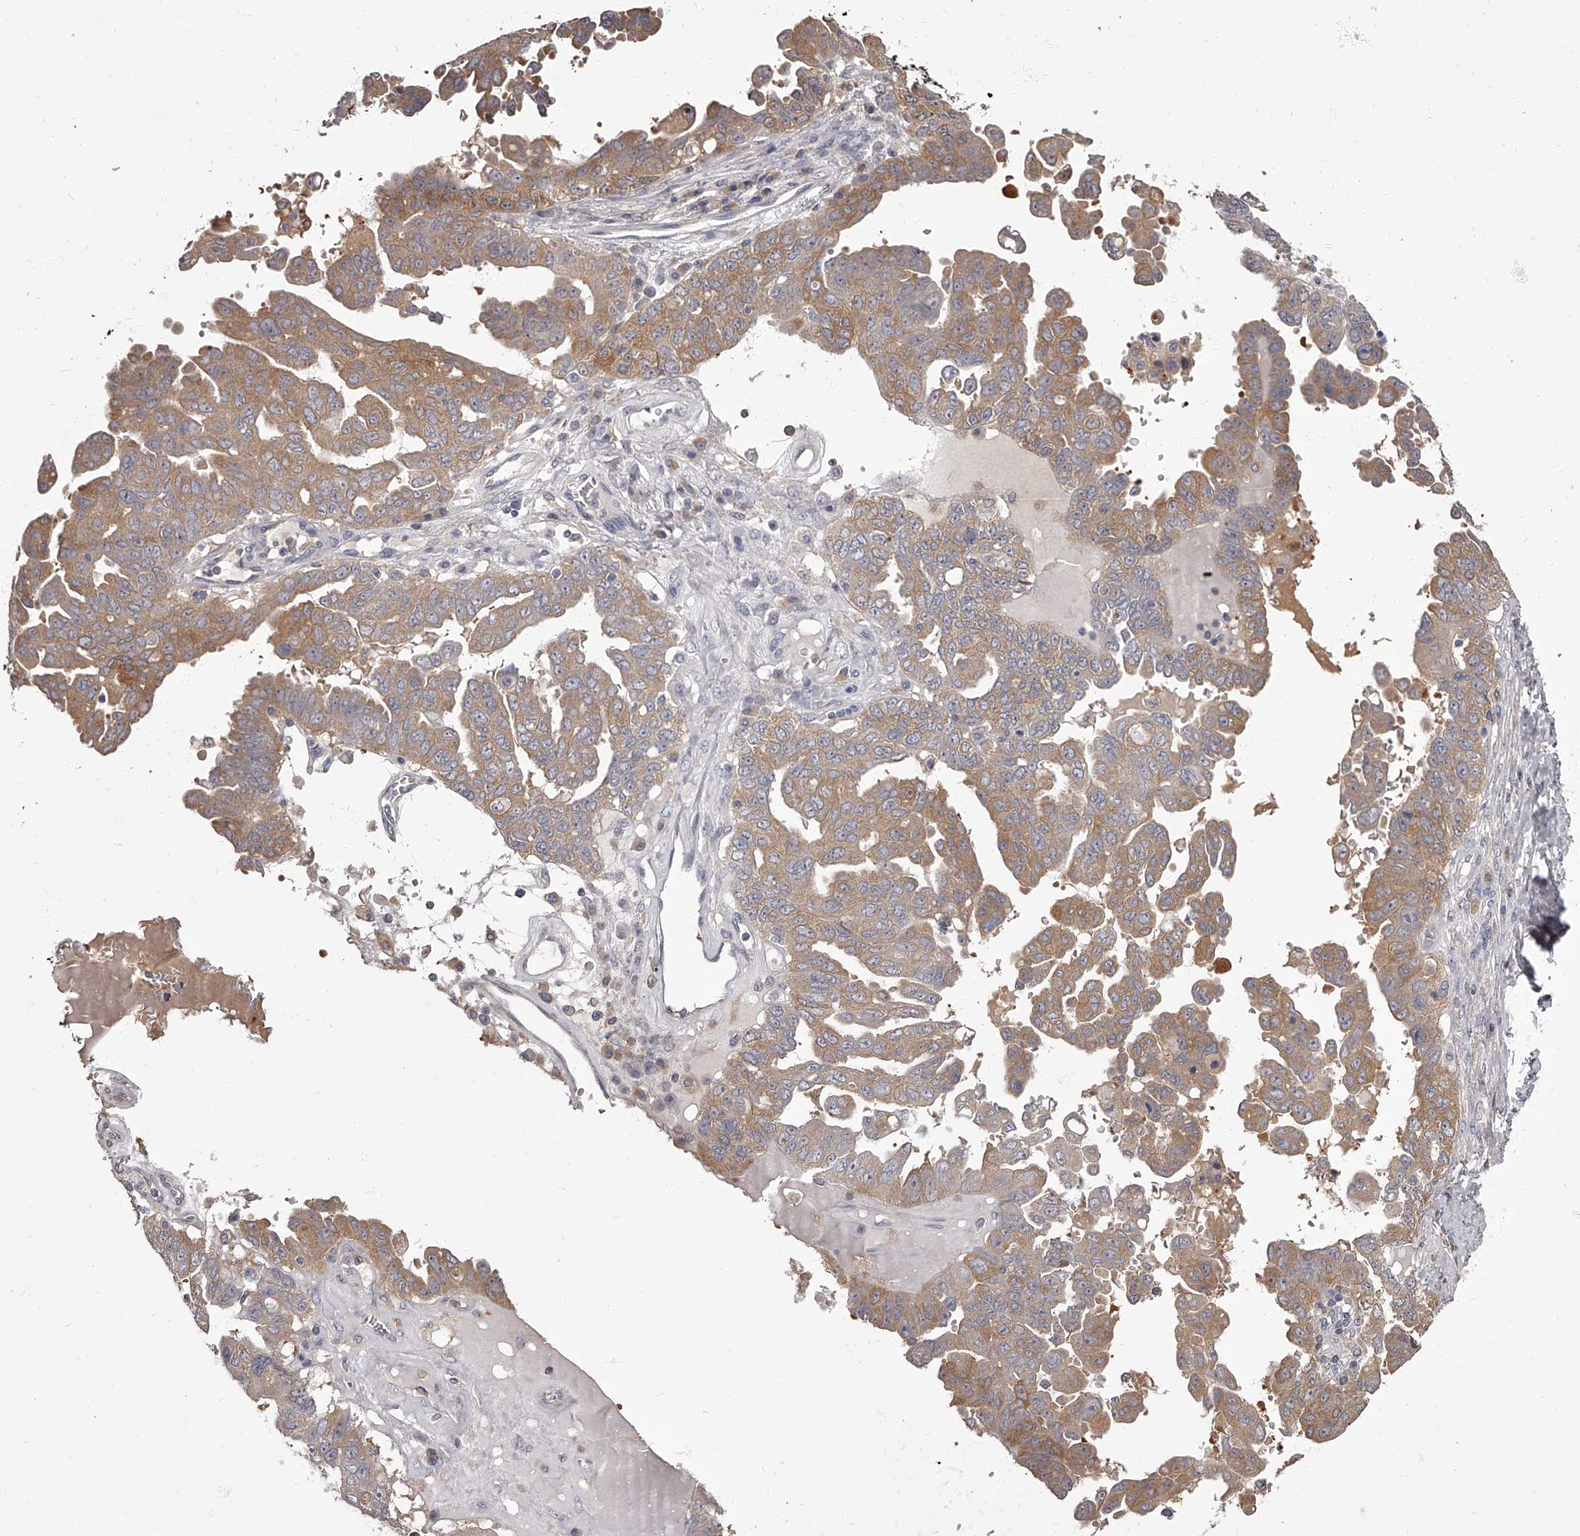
{"staining": {"intensity": "moderate", "quantity": "25%-75%", "location": "cytoplasmic/membranous"}, "tissue": "ovarian cancer", "cell_type": "Tumor cells", "image_type": "cancer", "snomed": [{"axis": "morphology", "description": "Carcinoma, endometroid"}, {"axis": "topography", "description": "Ovary"}], "caption": "Protein staining of ovarian endometroid carcinoma tissue reveals moderate cytoplasmic/membranous staining in approximately 25%-75% of tumor cells. The staining is performed using DAB (3,3'-diaminobenzidine) brown chromogen to label protein expression. The nuclei are counter-stained blue using hematoxylin.", "gene": "APEH", "patient": {"sex": "female", "age": 62}}